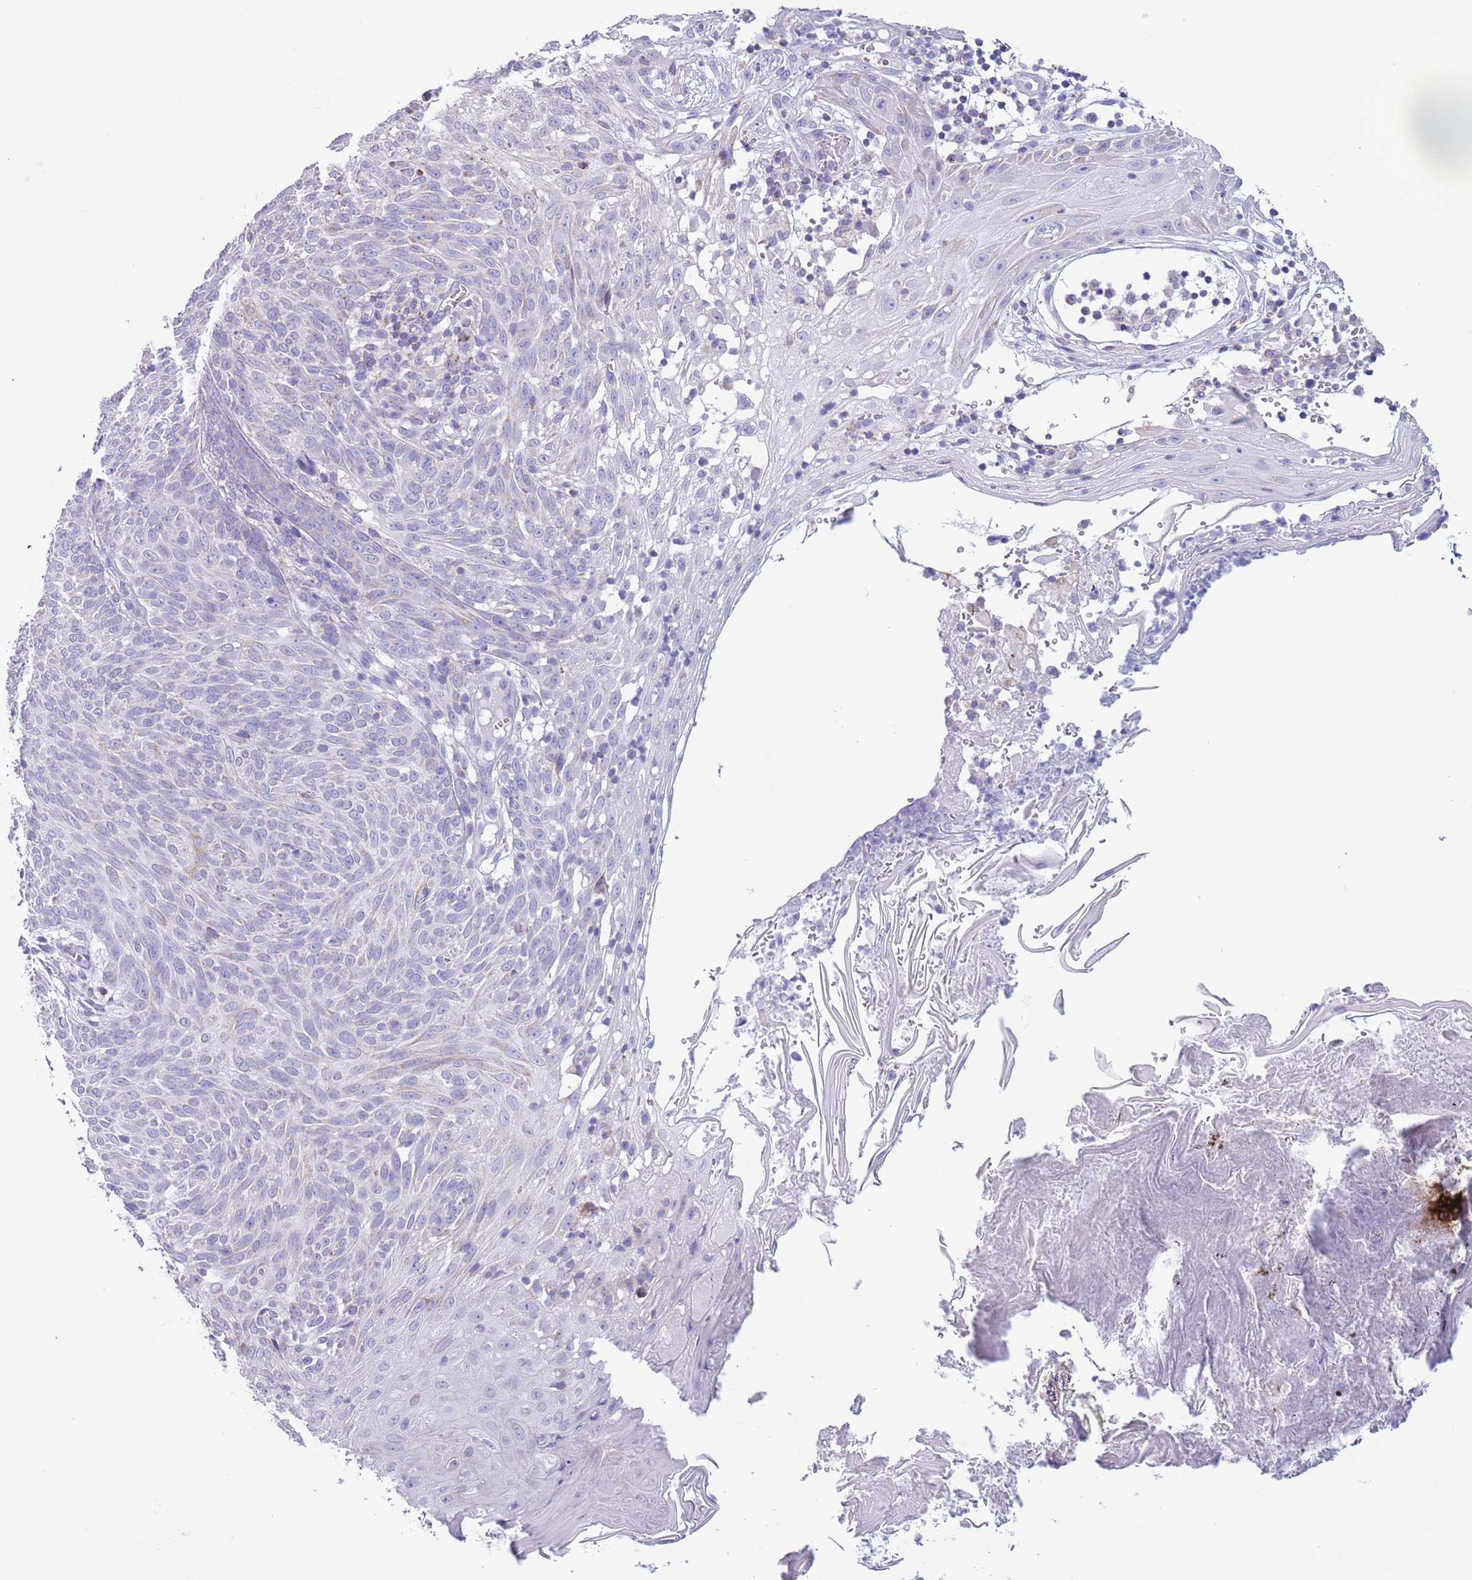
{"staining": {"intensity": "negative", "quantity": "none", "location": "none"}, "tissue": "skin cancer", "cell_type": "Tumor cells", "image_type": "cancer", "snomed": [{"axis": "morphology", "description": "Basal cell carcinoma"}, {"axis": "topography", "description": "Skin"}], "caption": "High magnification brightfield microscopy of skin cancer stained with DAB (3,3'-diaminobenzidine) (brown) and counterstained with hematoxylin (blue): tumor cells show no significant positivity.", "gene": "ATP6V1B1", "patient": {"sex": "female", "age": 86}}